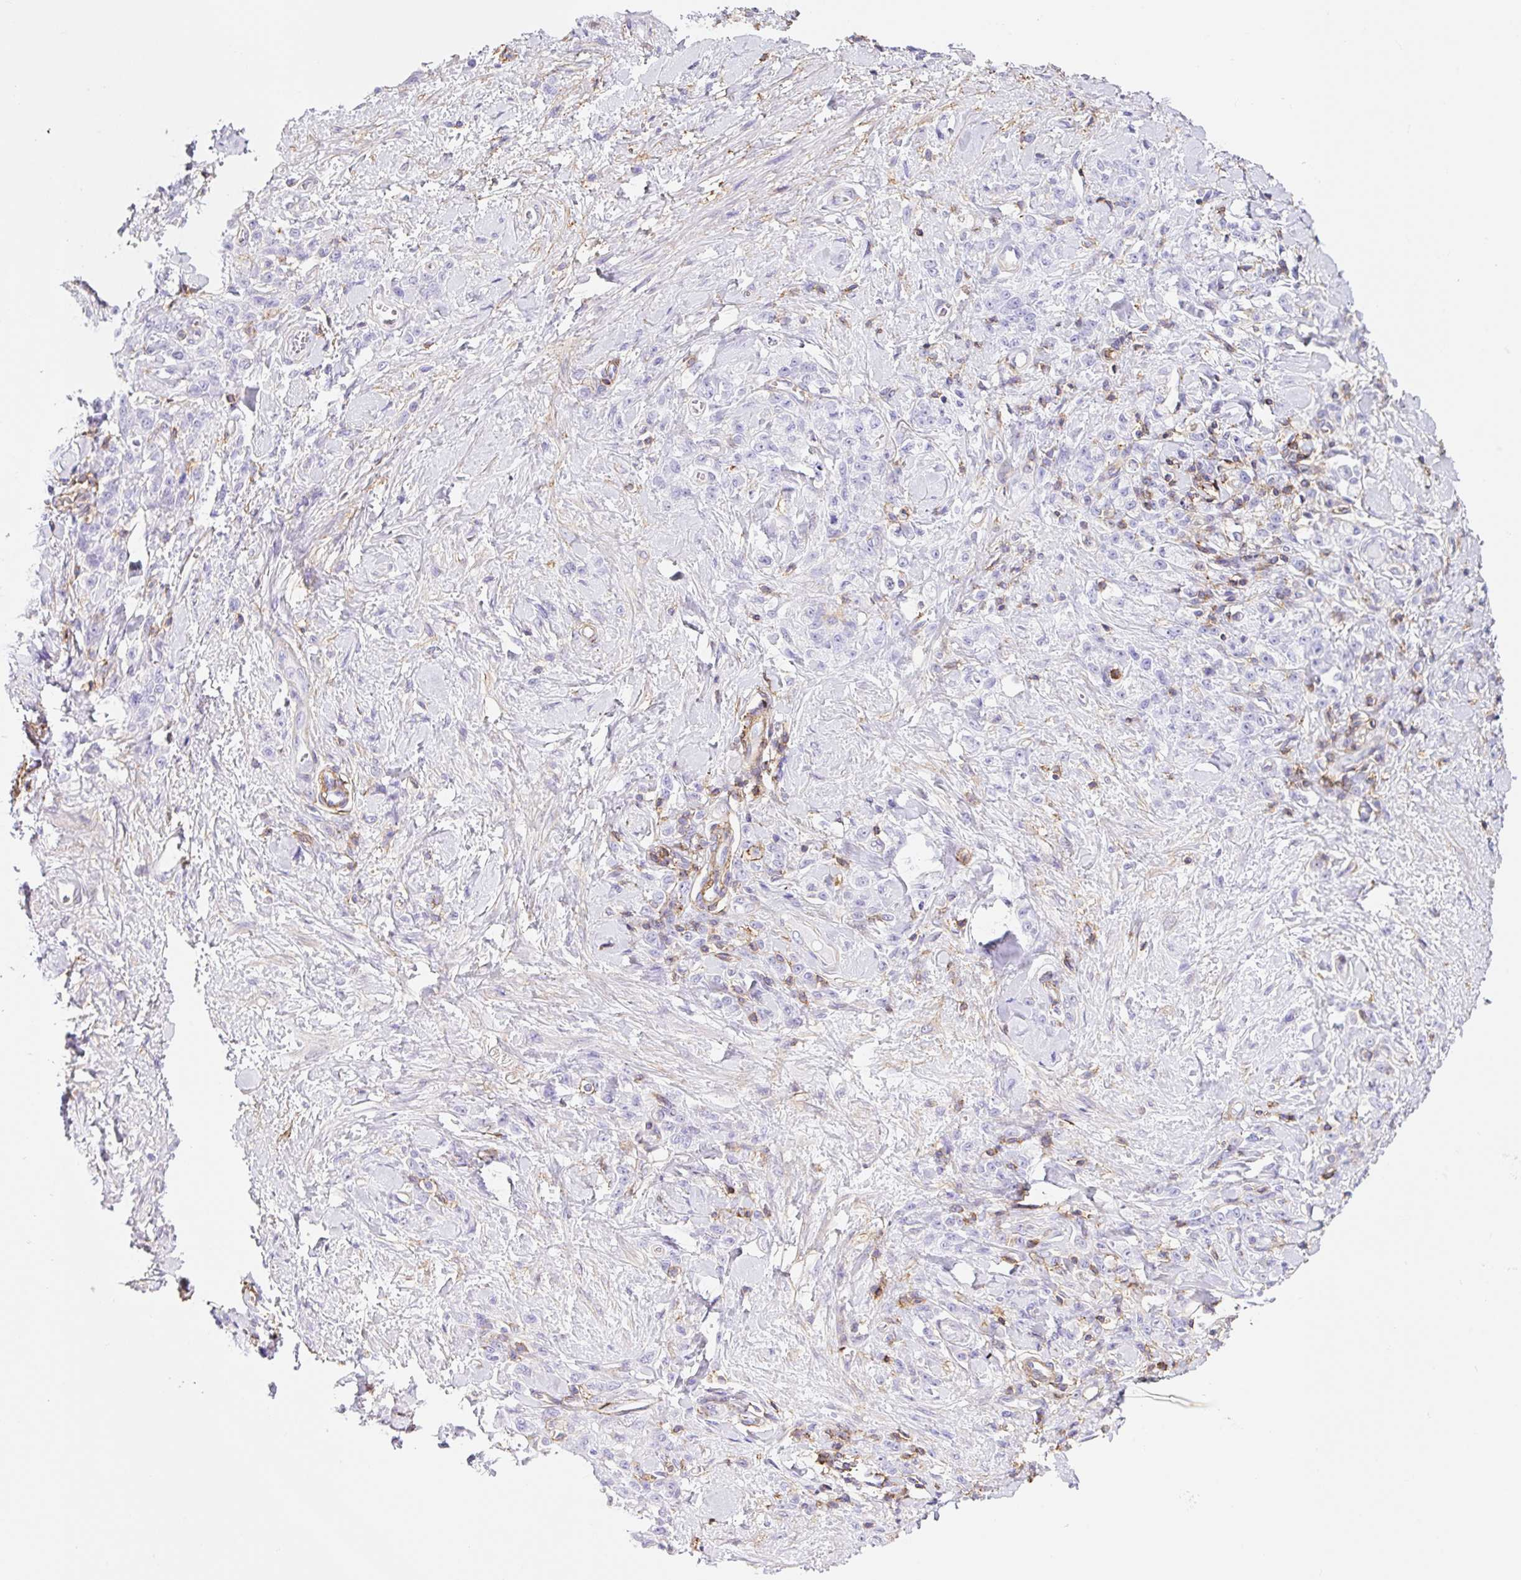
{"staining": {"intensity": "negative", "quantity": "none", "location": "none"}, "tissue": "stomach cancer", "cell_type": "Tumor cells", "image_type": "cancer", "snomed": [{"axis": "morphology", "description": "Normal tissue, NOS"}, {"axis": "morphology", "description": "Adenocarcinoma, NOS"}, {"axis": "topography", "description": "Stomach"}], "caption": "Tumor cells show no significant expression in stomach adenocarcinoma.", "gene": "MTTP", "patient": {"sex": "male", "age": 82}}